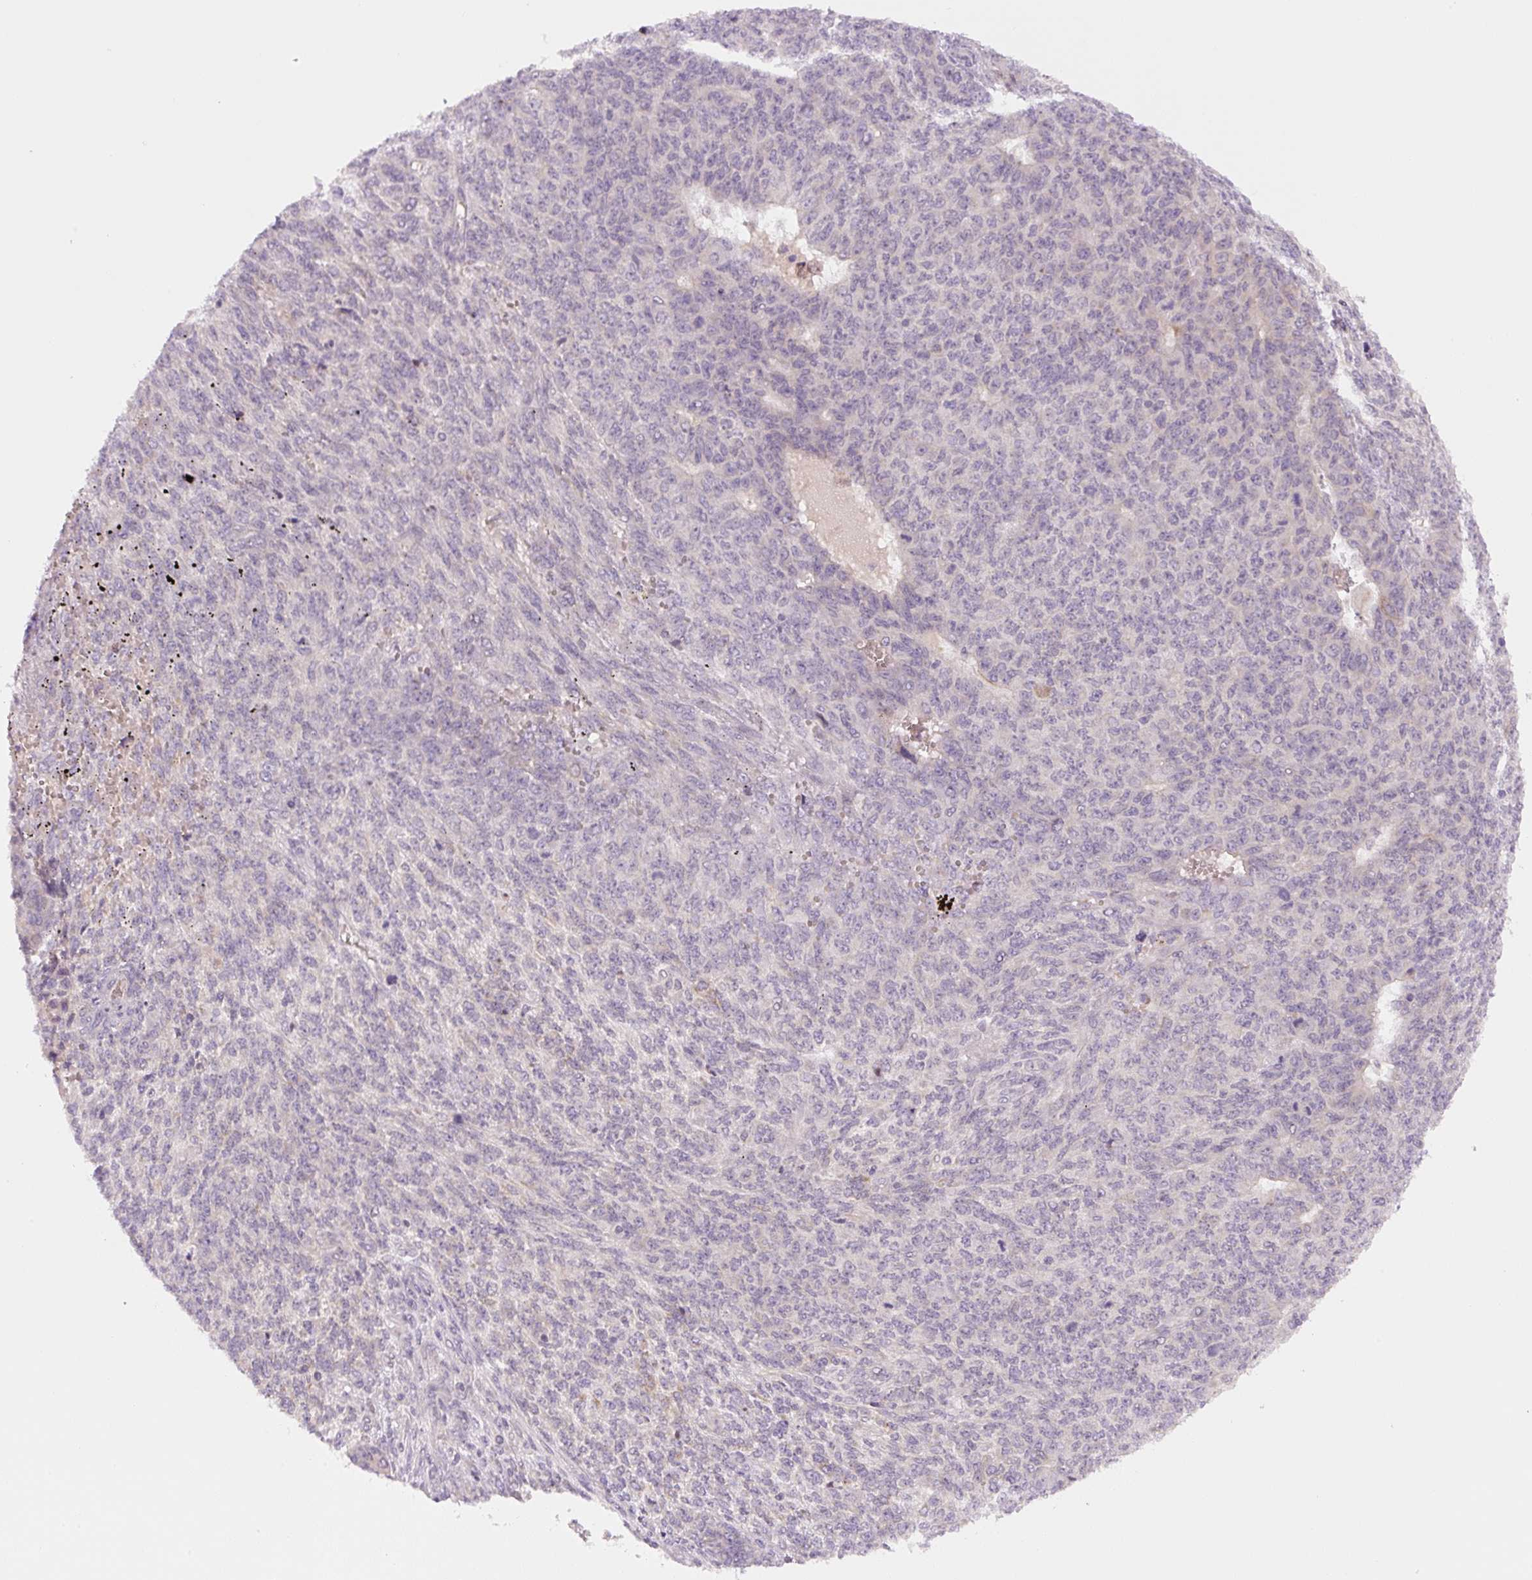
{"staining": {"intensity": "negative", "quantity": "none", "location": "none"}, "tissue": "endometrial cancer", "cell_type": "Tumor cells", "image_type": "cancer", "snomed": [{"axis": "morphology", "description": "Adenocarcinoma, NOS"}, {"axis": "topography", "description": "Endometrium"}], "caption": "Micrograph shows no significant protein staining in tumor cells of adenocarcinoma (endometrial).", "gene": "YIF1B", "patient": {"sex": "female", "age": 32}}